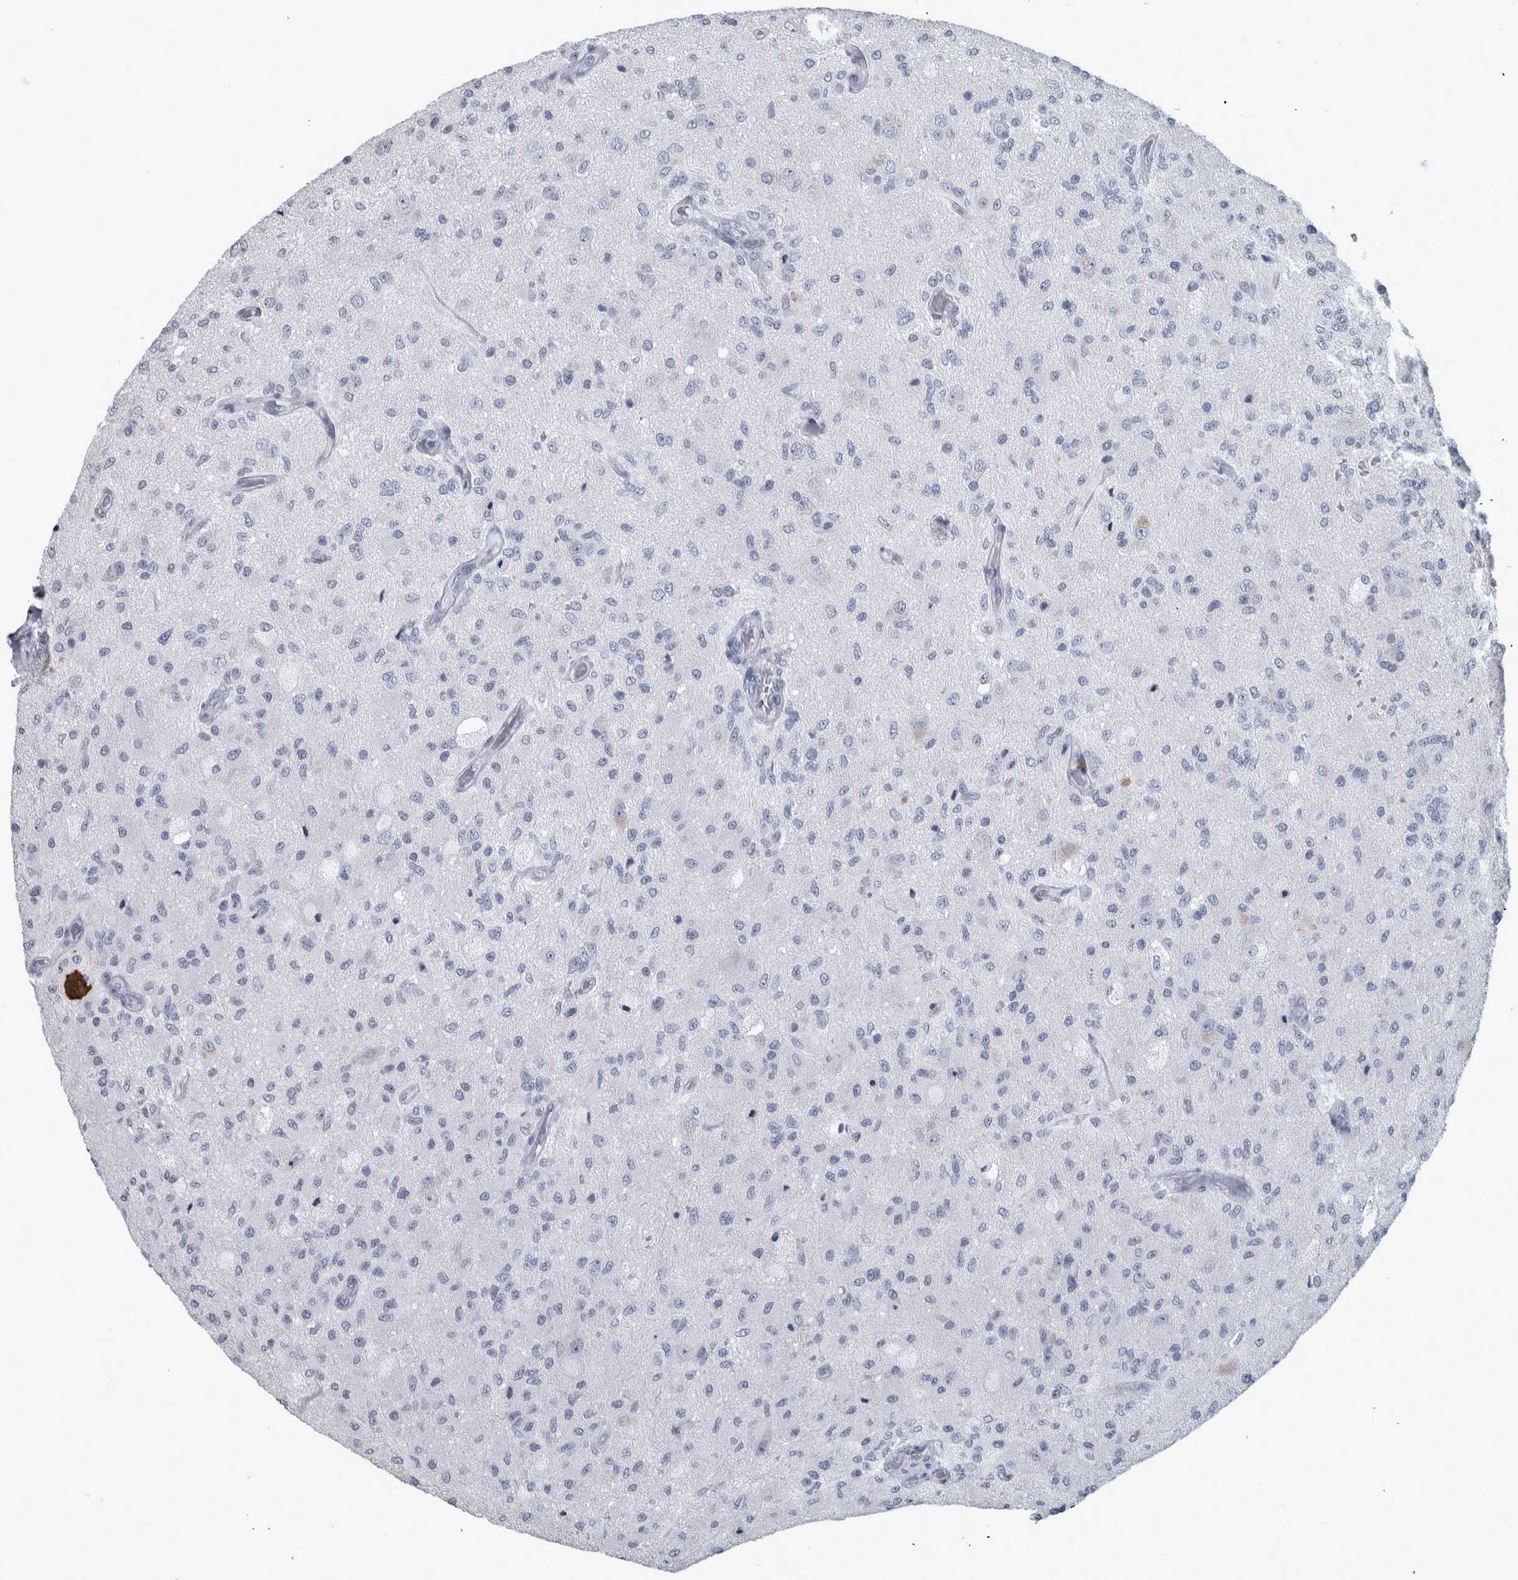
{"staining": {"intensity": "negative", "quantity": "none", "location": "none"}, "tissue": "glioma", "cell_type": "Tumor cells", "image_type": "cancer", "snomed": [{"axis": "morphology", "description": "Normal tissue, NOS"}, {"axis": "morphology", "description": "Glioma, malignant, High grade"}, {"axis": "topography", "description": "Cerebral cortex"}], "caption": "Immunohistochemistry of human glioma demonstrates no staining in tumor cells. The staining is performed using DAB (3,3'-diaminobenzidine) brown chromogen with nuclei counter-stained in using hematoxylin.", "gene": "DSG2", "patient": {"sex": "male", "age": 77}}